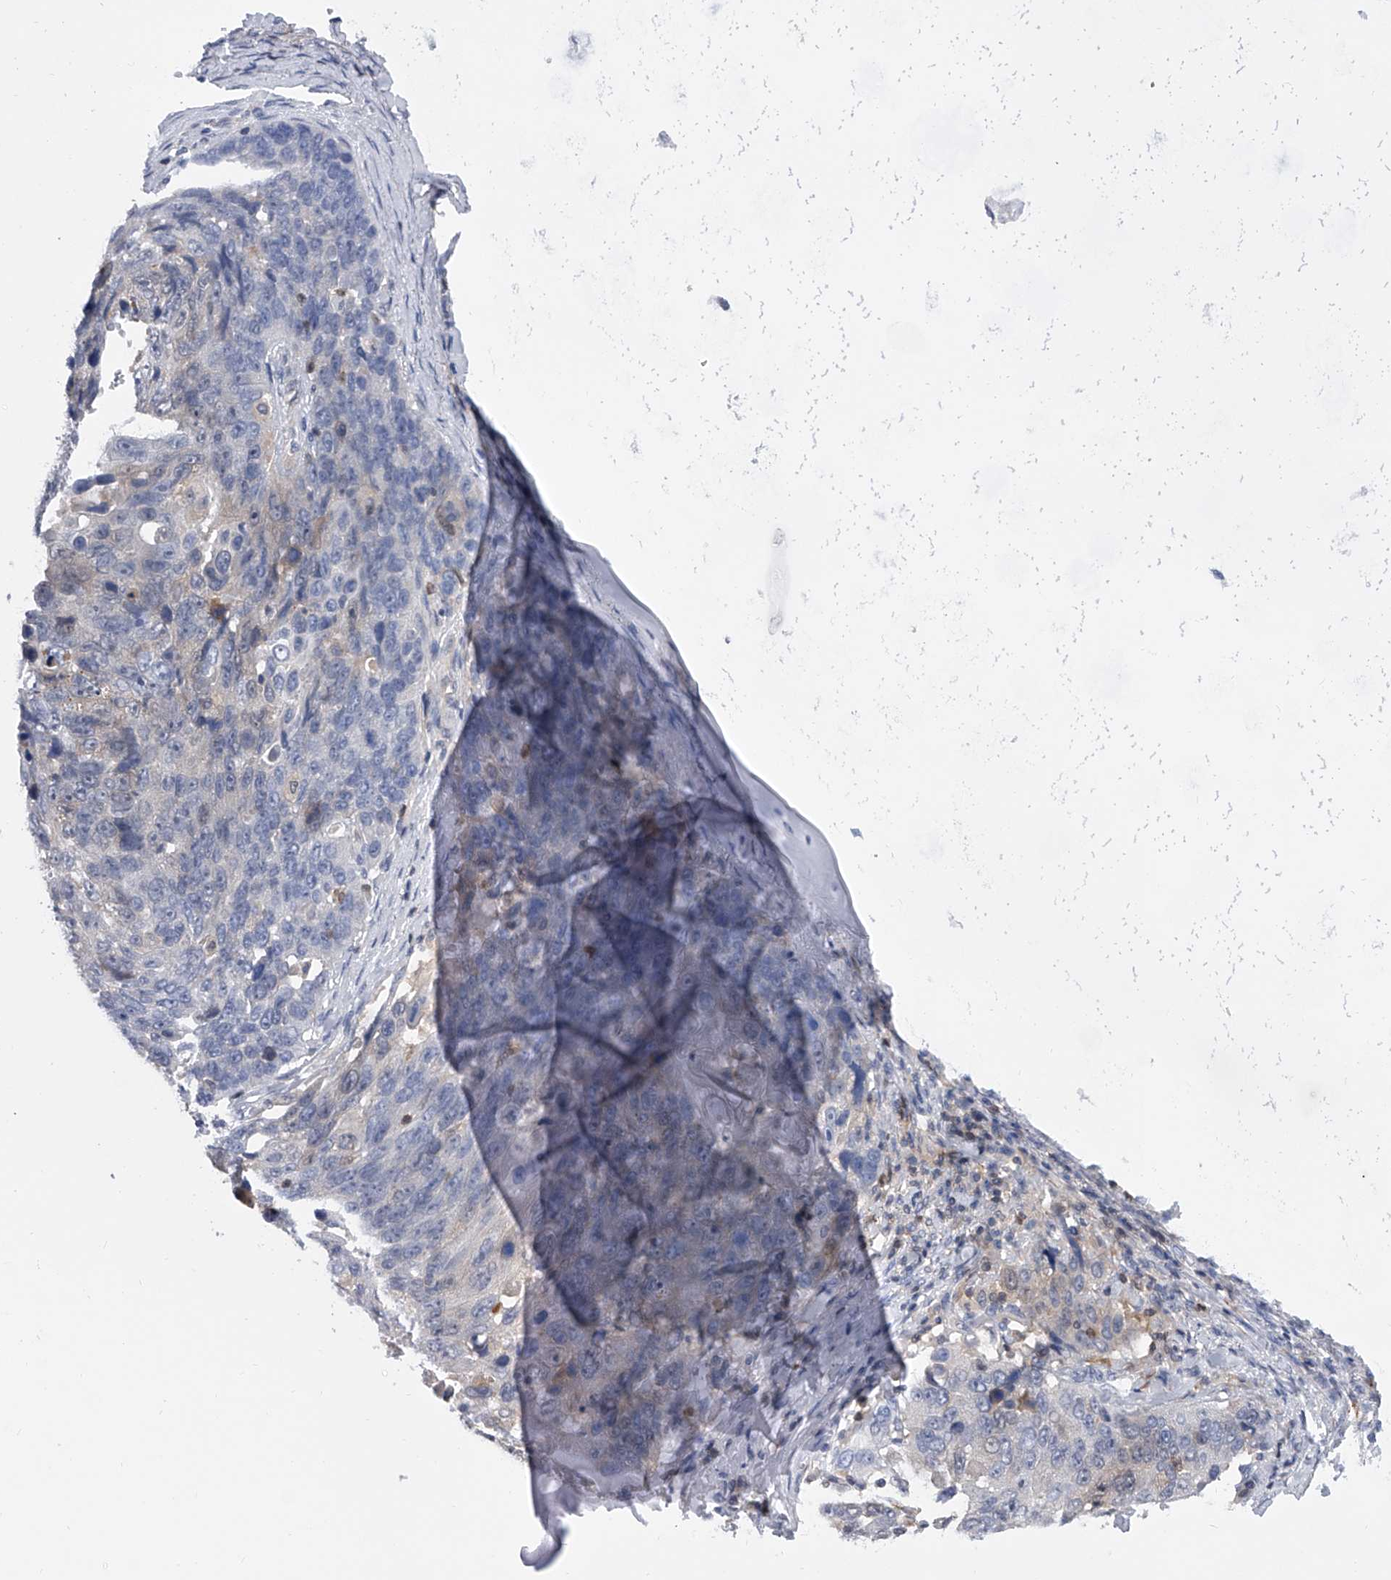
{"staining": {"intensity": "negative", "quantity": "none", "location": "none"}, "tissue": "lung cancer", "cell_type": "Tumor cells", "image_type": "cancer", "snomed": [{"axis": "morphology", "description": "Squamous cell carcinoma, NOS"}, {"axis": "topography", "description": "Lung"}], "caption": "Immunohistochemical staining of human lung cancer (squamous cell carcinoma) shows no significant expression in tumor cells.", "gene": "SERPINB9", "patient": {"sex": "male", "age": 66}}